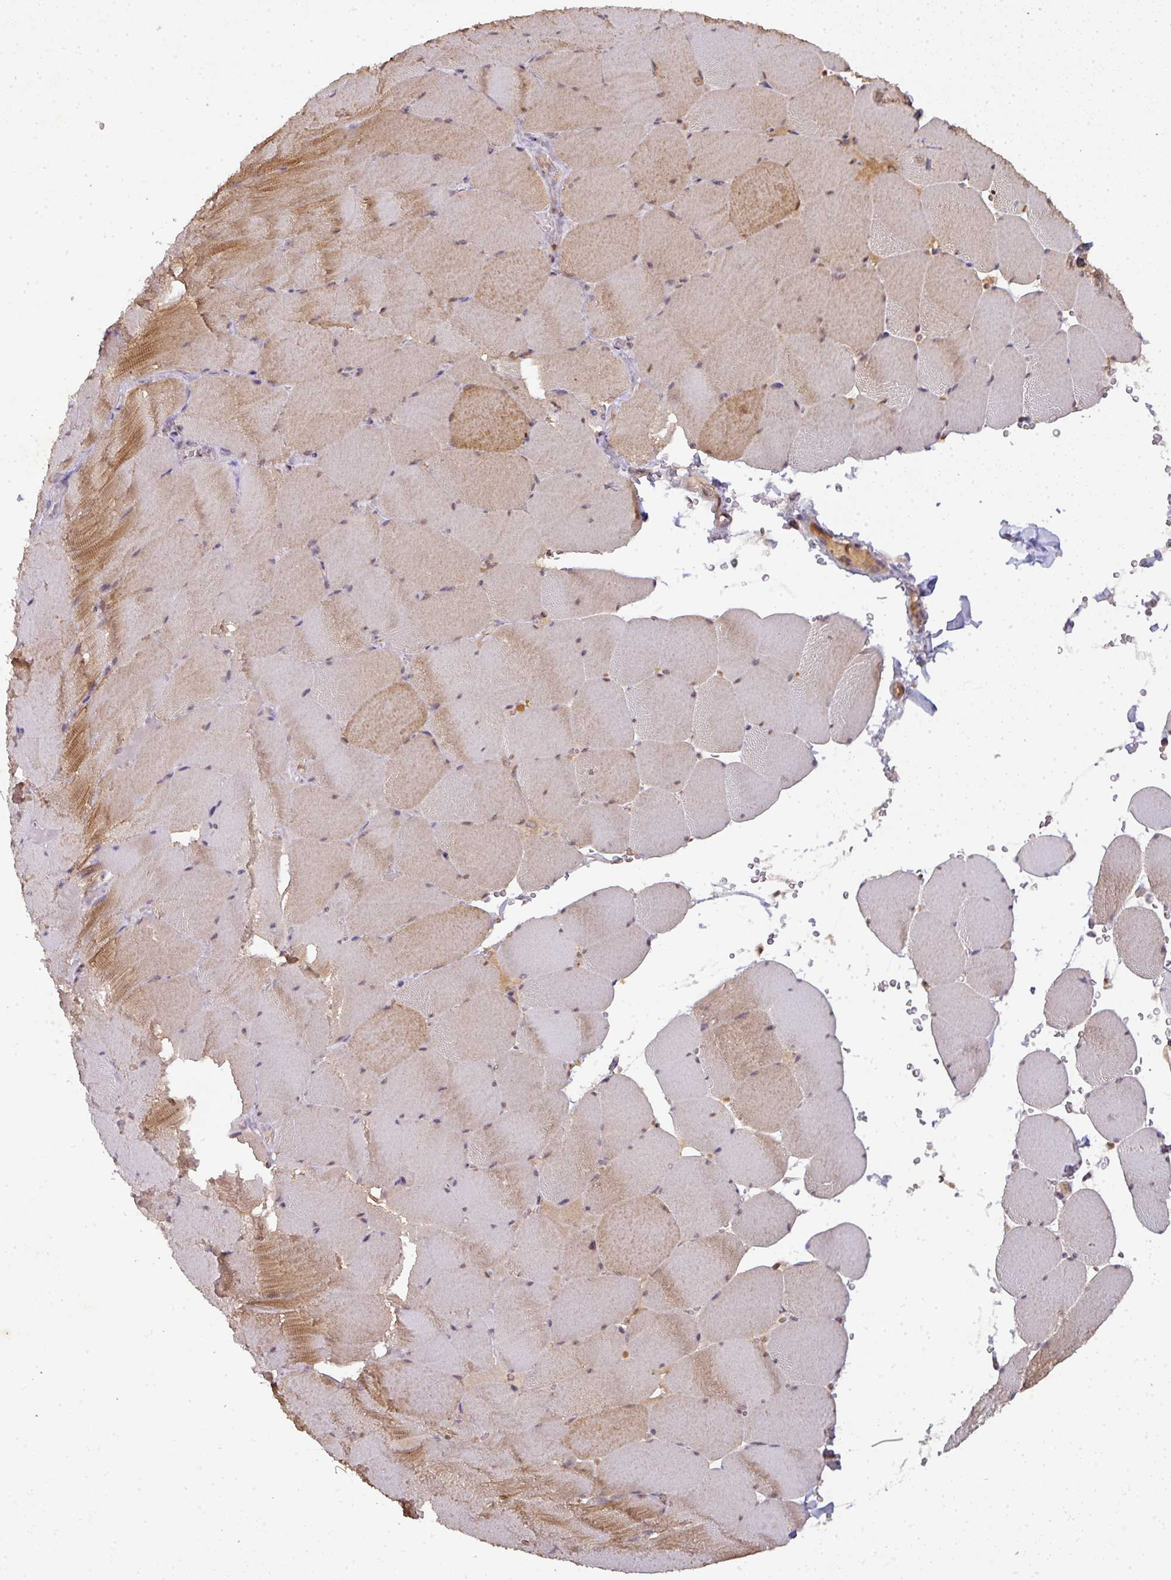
{"staining": {"intensity": "moderate", "quantity": "25%-75%", "location": "cytoplasmic/membranous,nuclear"}, "tissue": "skeletal muscle", "cell_type": "Myocytes", "image_type": "normal", "snomed": [{"axis": "morphology", "description": "Normal tissue, NOS"}, {"axis": "topography", "description": "Skeletal muscle"}, {"axis": "topography", "description": "Head-Neck"}], "caption": "The histopathology image demonstrates staining of unremarkable skeletal muscle, revealing moderate cytoplasmic/membranous,nuclear protein staining (brown color) within myocytes.", "gene": "RANBP9", "patient": {"sex": "male", "age": 66}}